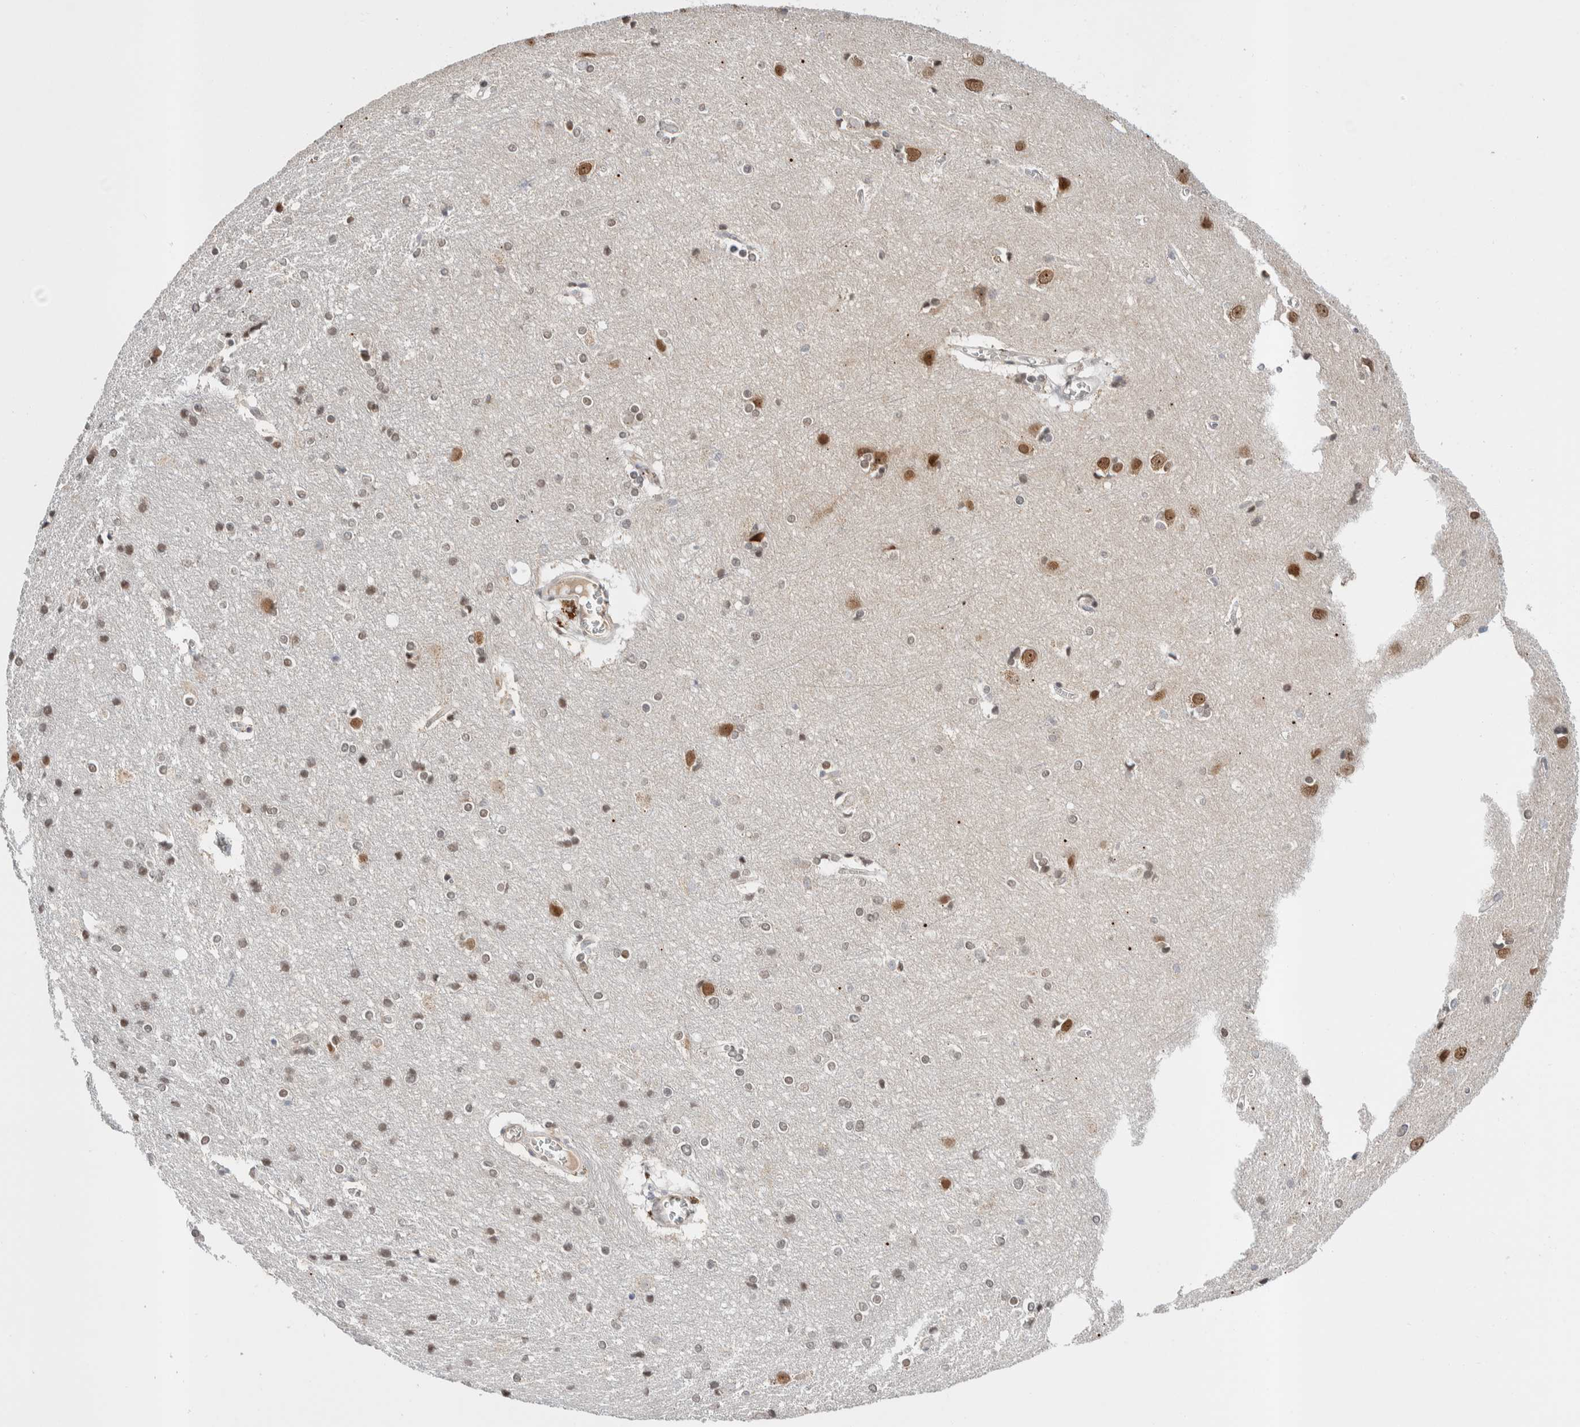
{"staining": {"intensity": "negative", "quantity": "none", "location": "none"}, "tissue": "cerebral cortex", "cell_type": "Endothelial cells", "image_type": "normal", "snomed": [{"axis": "morphology", "description": "Normal tissue, NOS"}, {"axis": "topography", "description": "Cerebral cortex"}], "caption": "The photomicrograph displays no staining of endothelial cells in benign cerebral cortex.", "gene": "CRAT", "patient": {"sex": "male", "age": 54}}